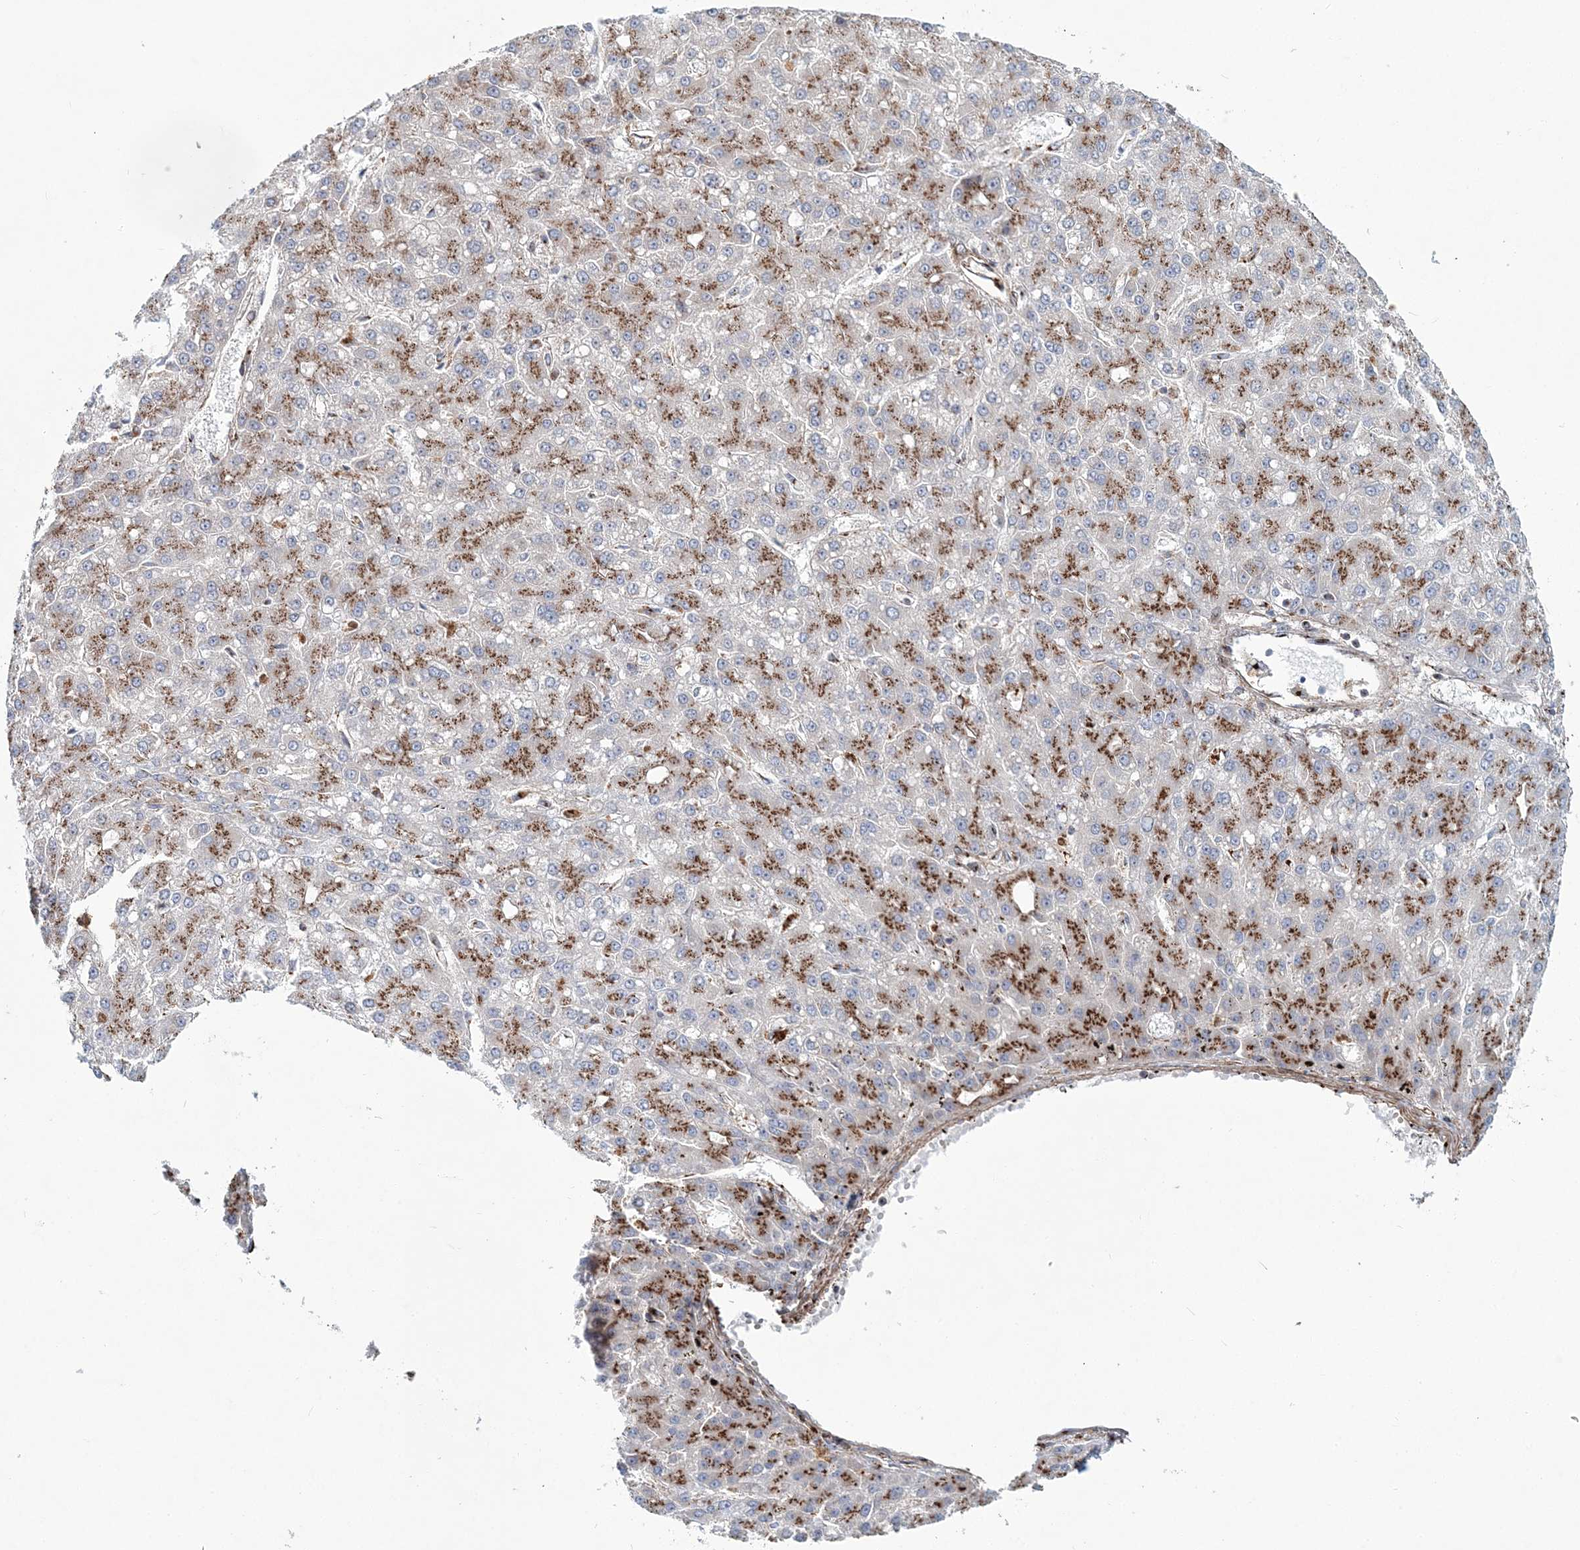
{"staining": {"intensity": "moderate", "quantity": ">75%", "location": "cytoplasmic/membranous"}, "tissue": "liver cancer", "cell_type": "Tumor cells", "image_type": "cancer", "snomed": [{"axis": "morphology", "description": "Carcinoma, Hepatocellular, NOS"}, {"axis": "topography", "description": "Liver"}], "caption": "Liver cancer (hepatocellular carcinoma) tissue displays moderate cytoplasmic/membranous expression in about >75% of tumor cells, visualized by immunohistochemistry.", "gene": "MAN1A2", "patient": {"sex": "male", "age": 67}}